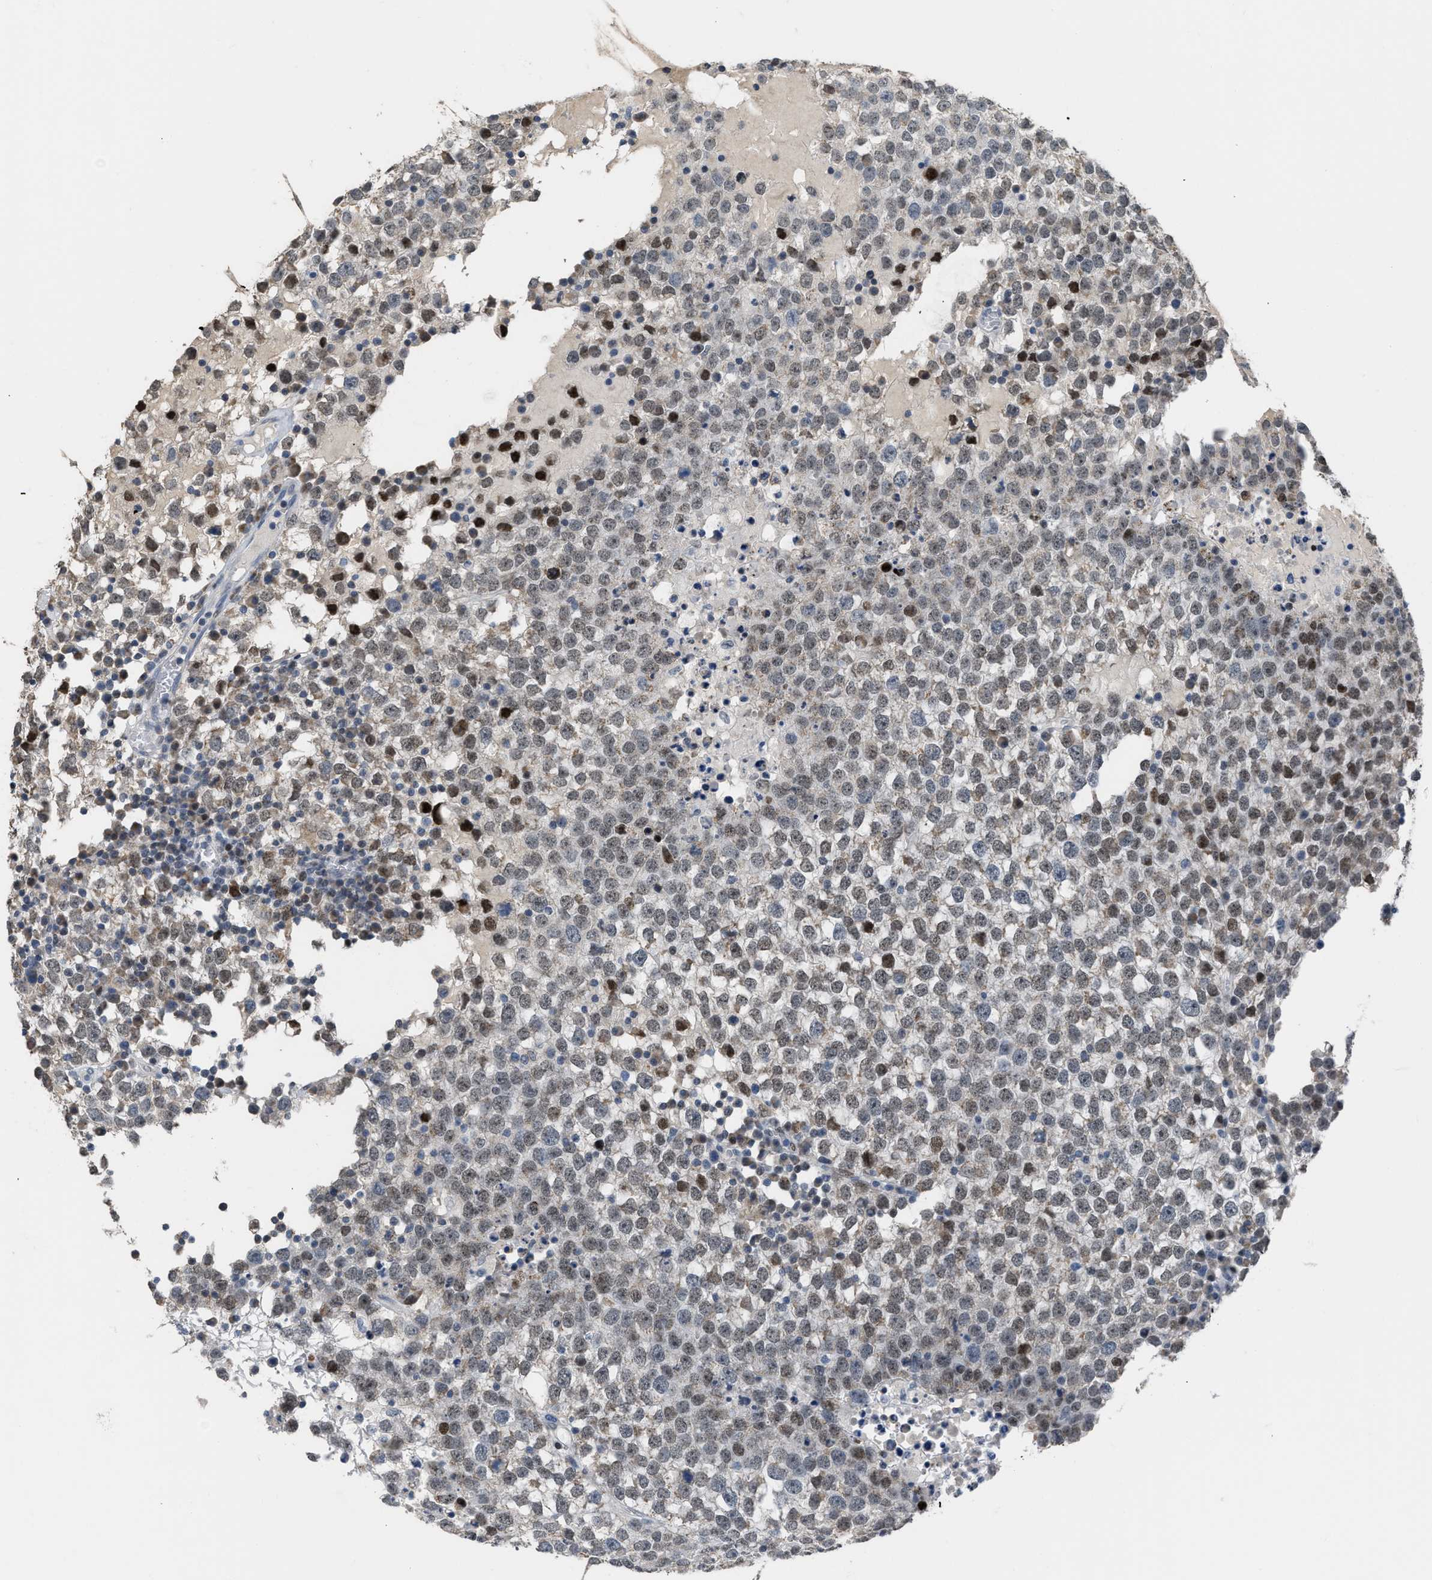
{"staining": {"intensity": "weak", "quantity": "25%-75%", "location": "nuclear"}, "tissue": "testis cancer", "cell_type": "Tumor cells", "image_type": "cancer", "snomed": [{"axis": "morphology", "description": "Seminoma, NOS"}, {"axis": "topography", "description": "Testis"}], "caption": "Seminoma (testis) stained with a protein marker reveals weak staining in tumor cells.", "gene": "SETDB1", "patient": {"sex": "male", "age": 65}}